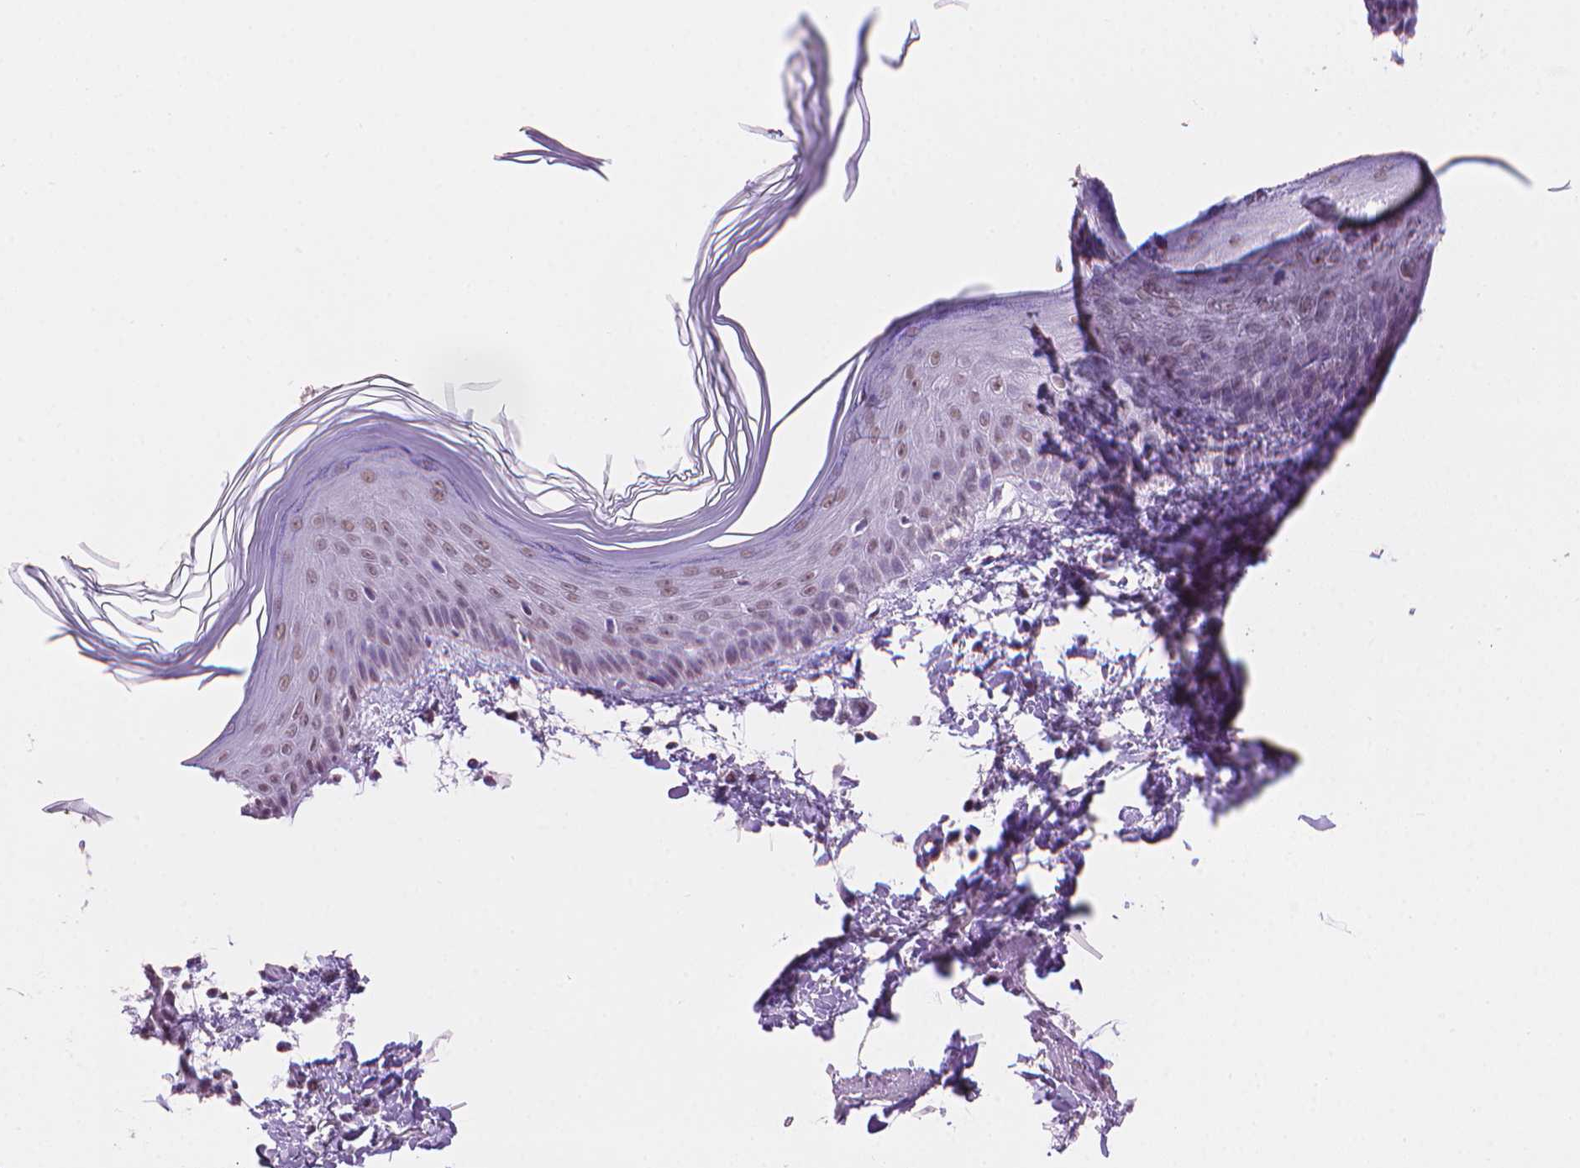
{"staining": {"intensity": "weak", "quantity": "<25%", "location": "nuclear"}, "tissue": "skin", "cell_type": "Fibroblasts", "image_type": "normal", "snomed": [{"axis": "morphology", "description": "Normal tissue, NOS"}, {"axis": "topography", "description": "Skin"}], "caption": "Immunohistochemistry (IHC) photomicrograph of unremarkable skin: skin stained with DAB shows no significant protein expression in fibroblasts.", "gene": "RPA4", "patient": {"sex": "female", "age": 62}}